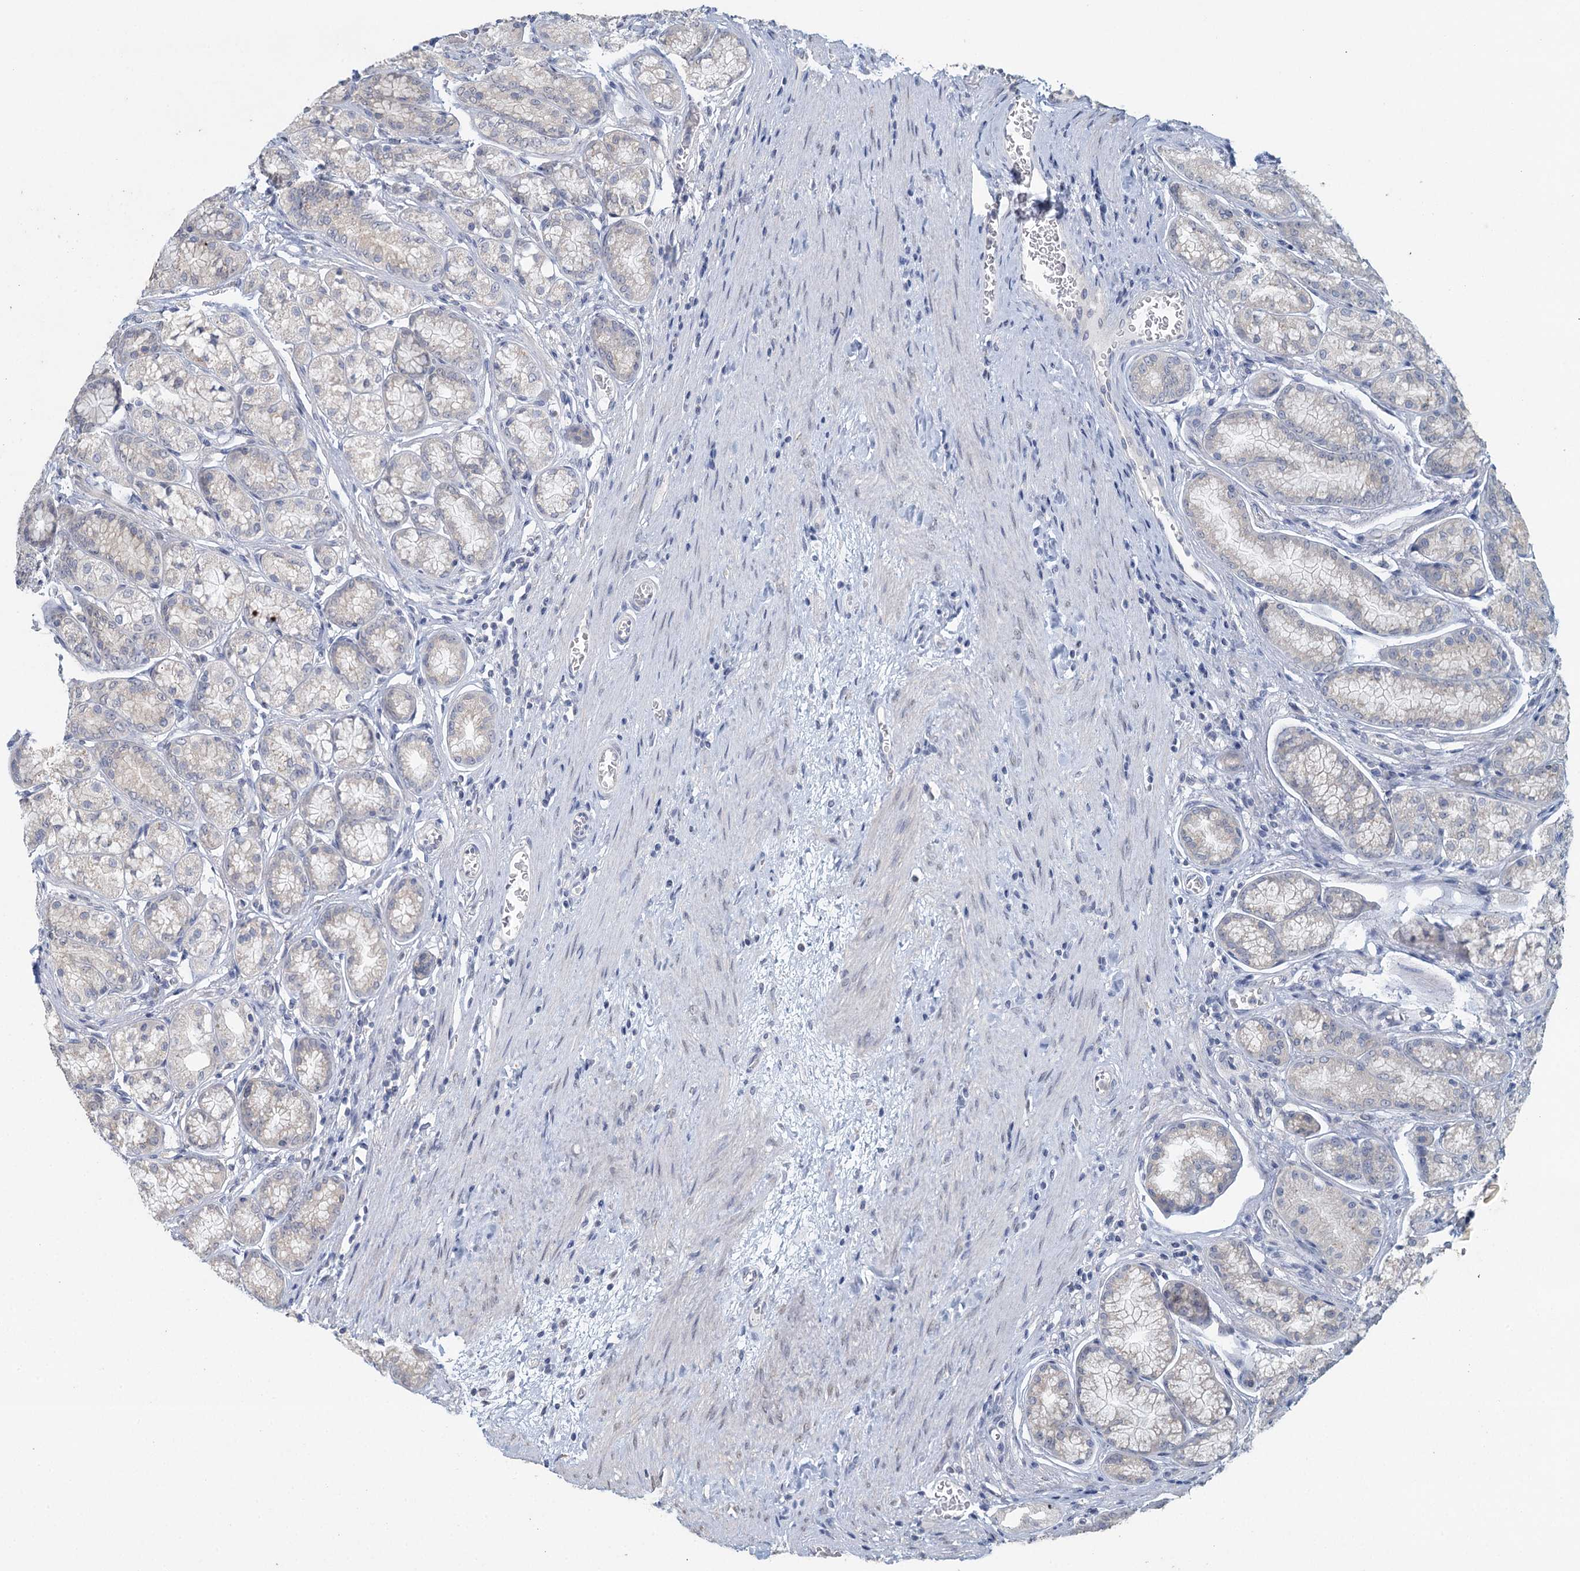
{"staining": {"intensity": "weak", "quantity": "<25%", "location": "cytoplasmic/membranous"}, "tissue": "stomach", "cell_type": "Glandular cells", "image_type": "normal", "snomed": [{"axis": "morphology", "description": "Normal tissue, NOS"}, {"axis": "morphology", "description": "Adenocarcinoma, NOS"}, {"axis": "morphology", "description": "Adenocarcinoma, High grade"}, {"axis": "topography", "description": "Stomach, upper"}, {"axis": "topography", "description": "Stomach"}], "caption": "This is an immunohistochemistry histopathology image of normal human stomach. There is no positivity in glandular cells.", "gene": "MYO7B", "patient": {"sex": "female", "age": 65}}